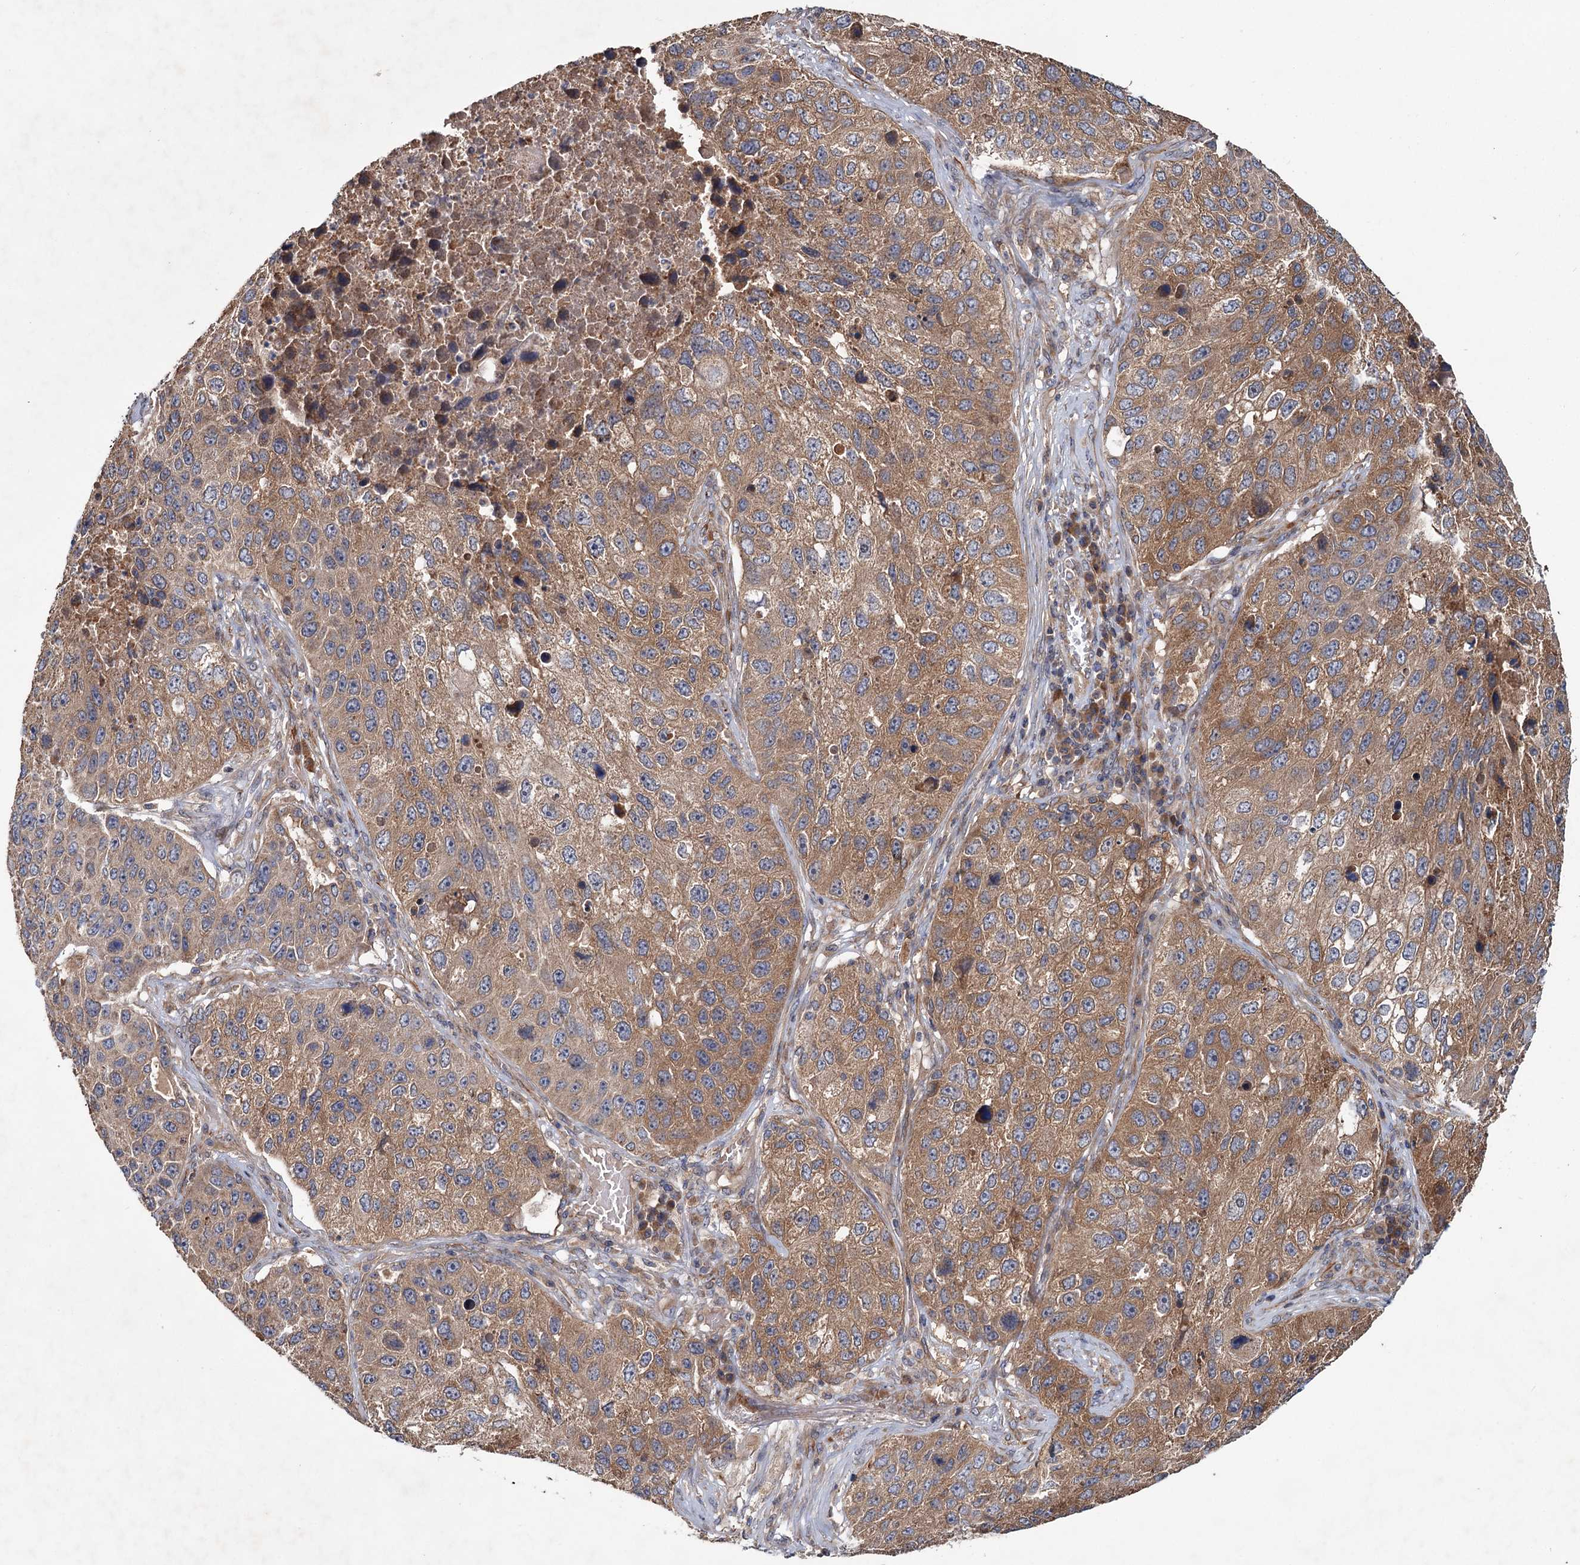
{"staining": {"intensity": "moderate", "quantity": ">75%", "location": "cytoplasmic/membranous"}, "tissue": "lung cancer", "cell_type": "Tumor cells", "image_type": "cancer", "snomed": [{"axis": "morphology", "description": "Squamous cell carcinoma, NOS"}, {"axis": "topography", "description": "Lung"}], "caption": "Squamous cell carcinoma (lung) stained with DAB IHC demonstrates medium levels of moderate cytoplasmic/membranous expression in about >75% of tumor cells.", "gene": "MTRR", "patient": {"sex": "male", "age": 61}}